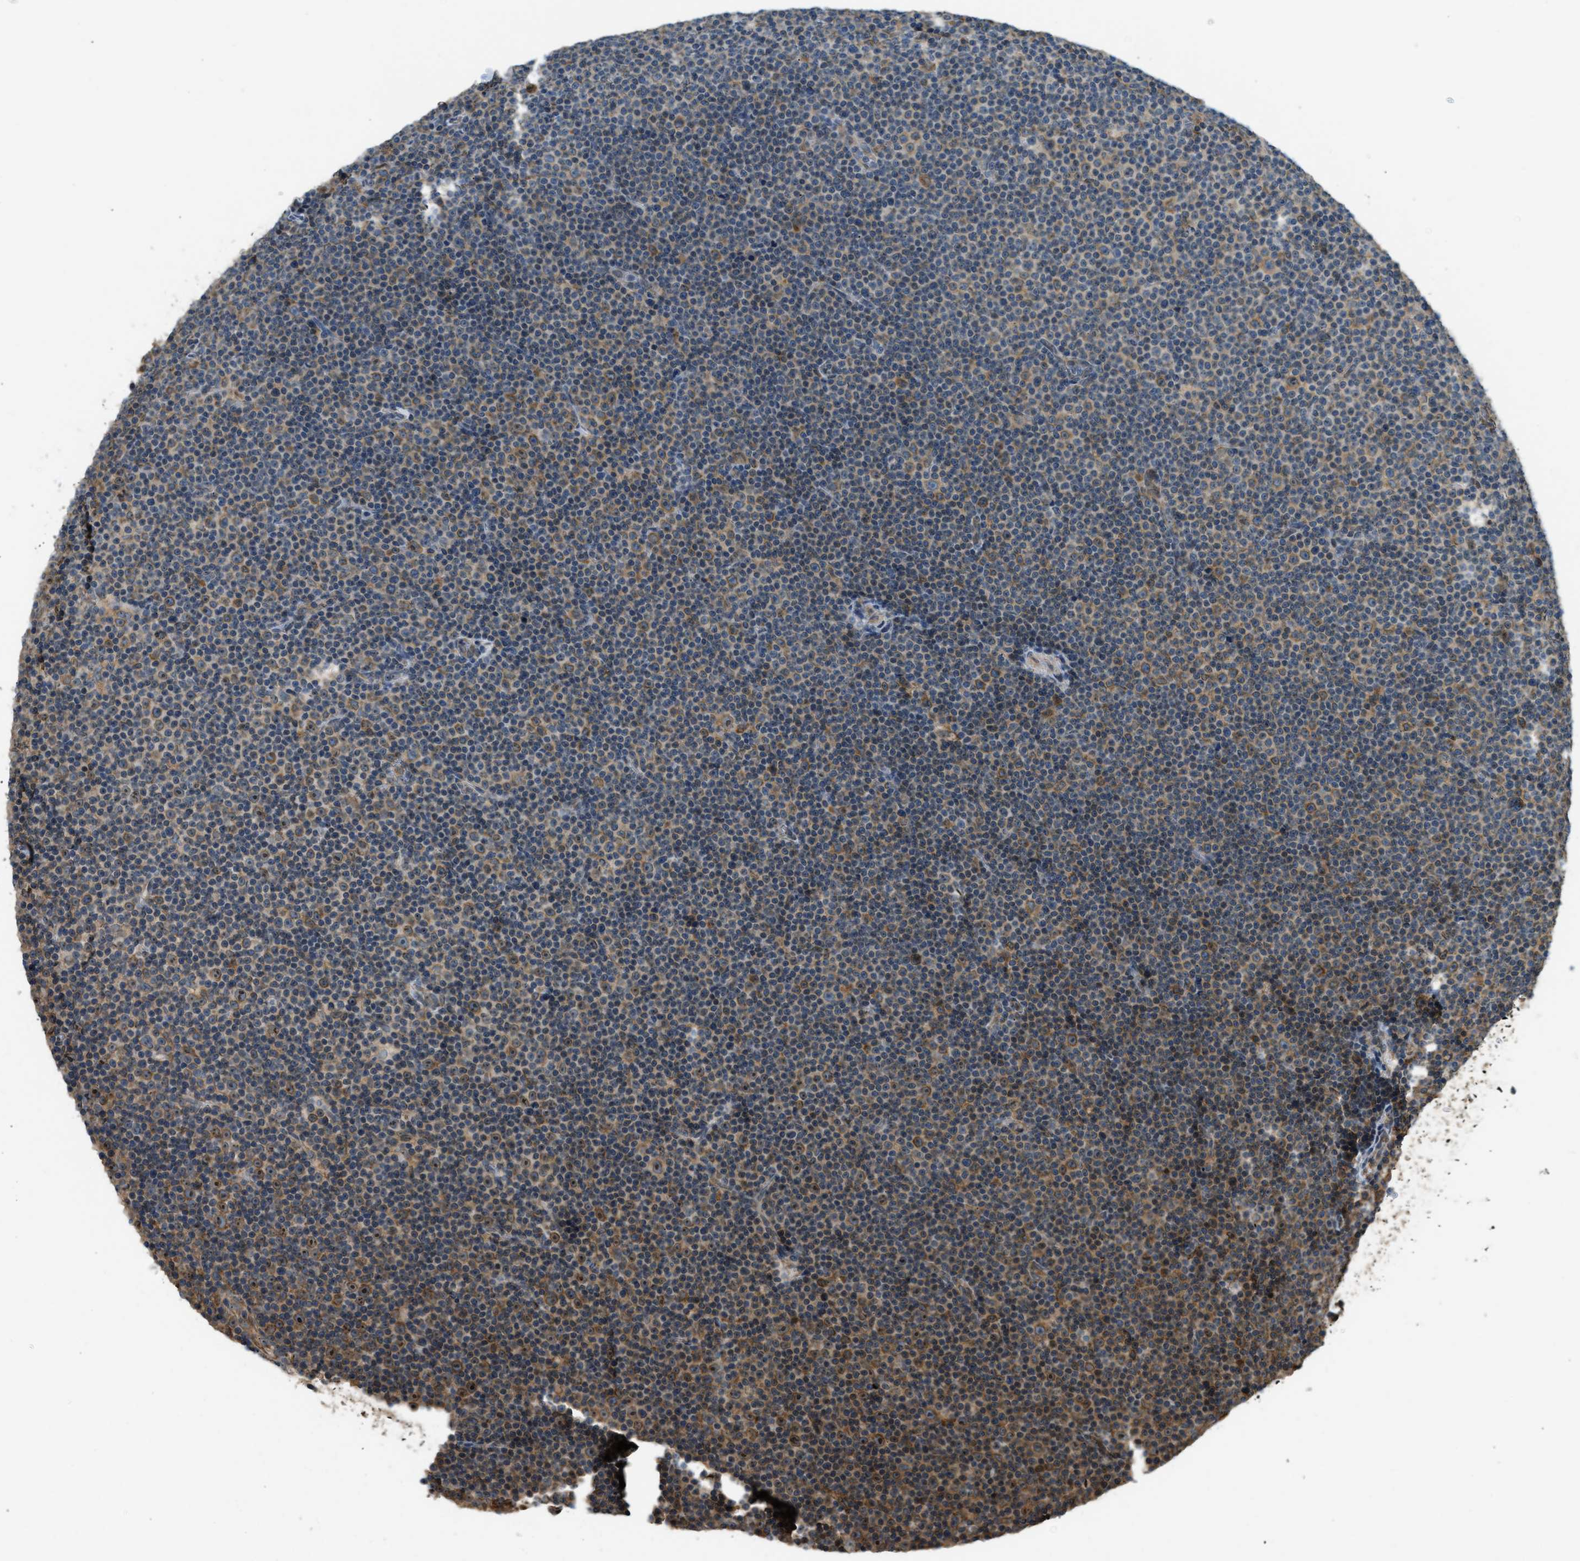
{"staining": {"intensity": "moderate", "quantity": "25%-75%", "location": "cytoplasmic/membranous,nuclear"}, "tissue": "lymphoma", "cell_type": "Tumor cells", "image_type": "cancer", "snomed": [{"axis": "morphology", "description": "Malignant lymphoma, non-Hodgkin's type, Low grade"}, {"axis": "topography", "description": "Lymph node"}], "caption": "Moderate cytoplasmic/membranous and nuclear positivity is identified in about 25%-75% of tumor cells in malignant lymphoma, non-Hodgkin's type (low-grade).", "gene": "OS9", "patient": {"sex": "female", "age": 67}}